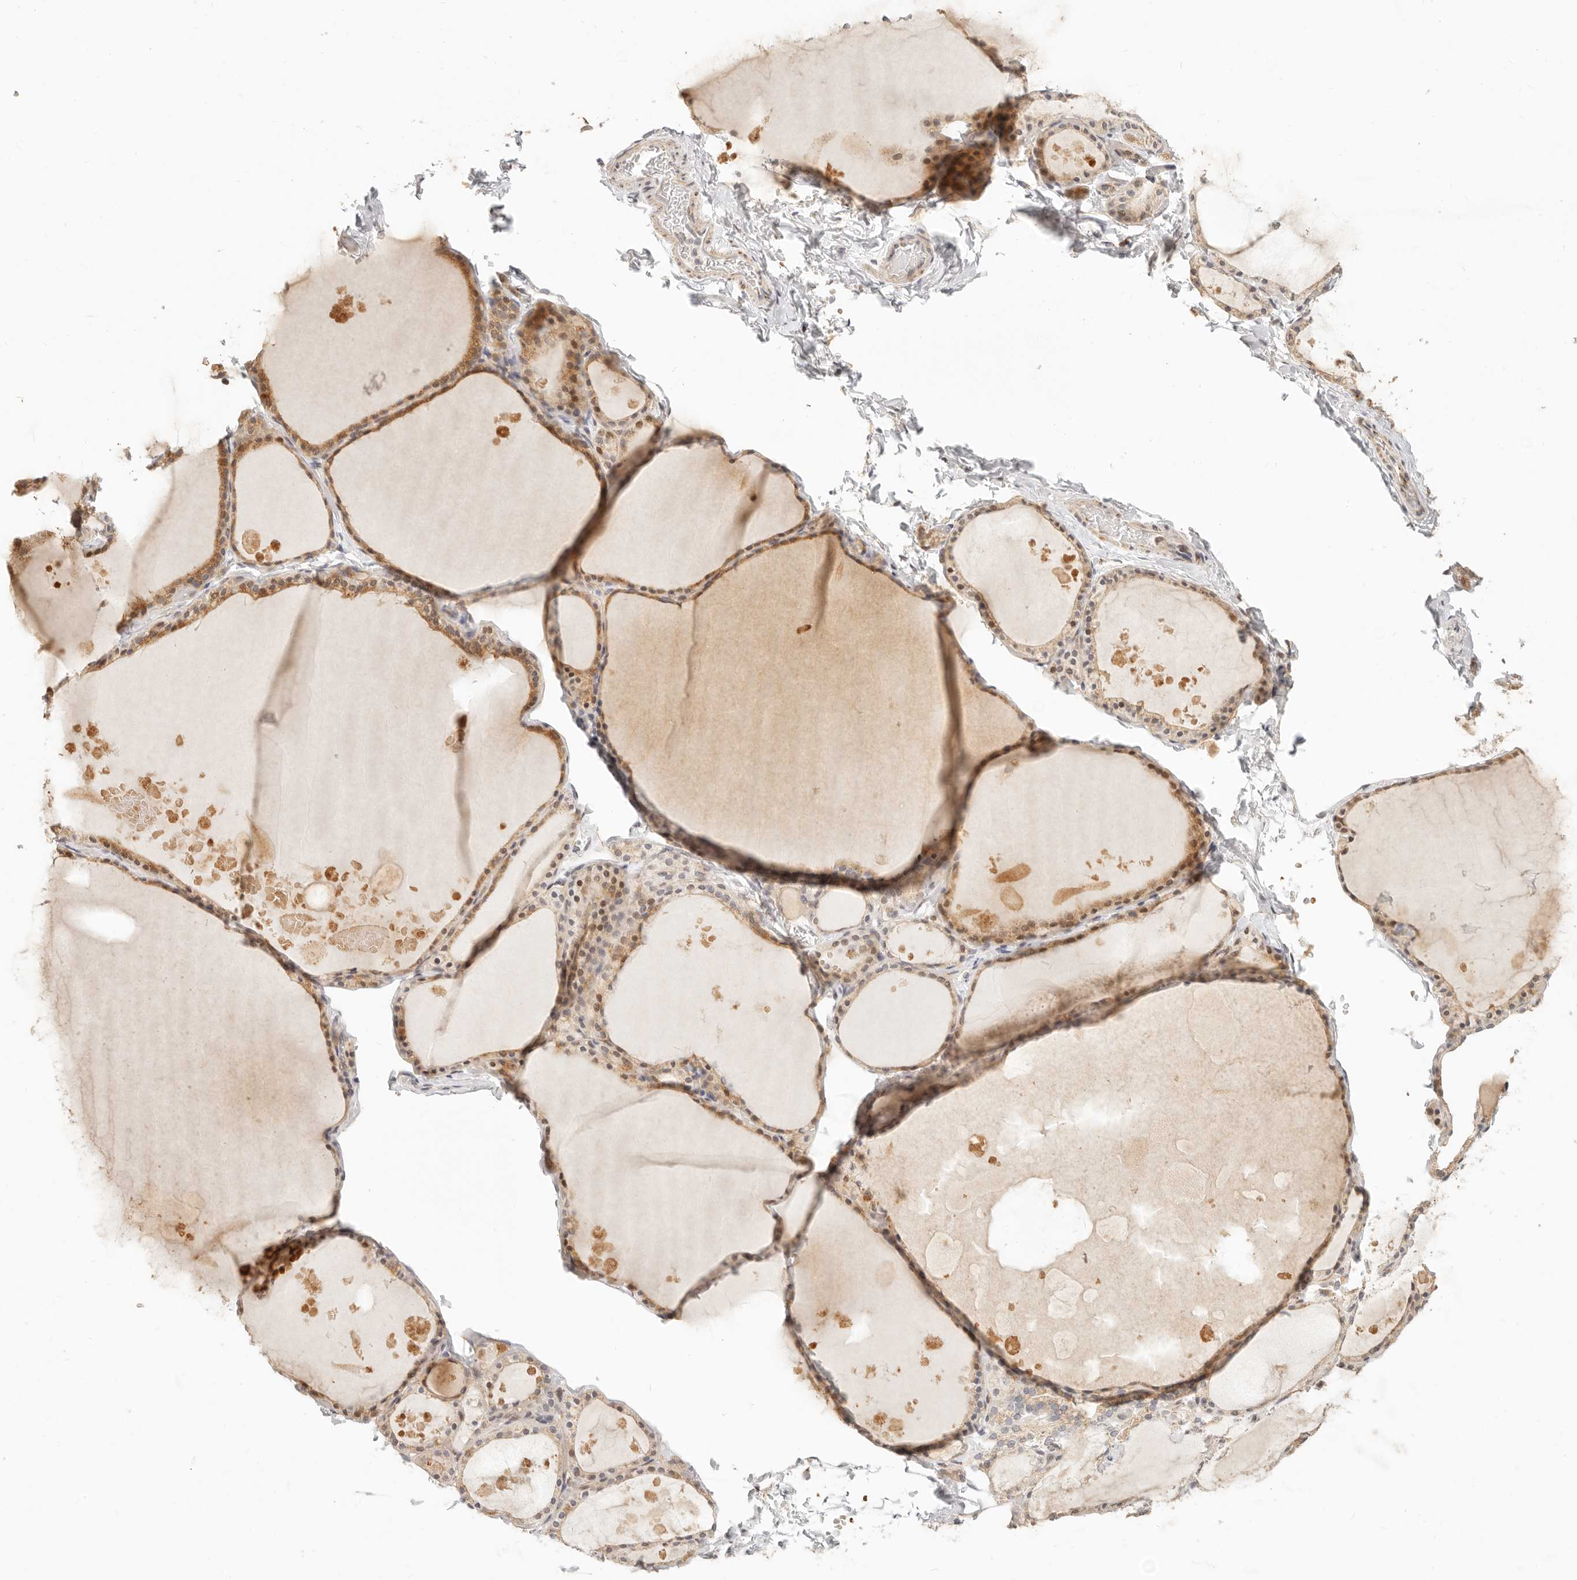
{"staining": {"intensity": "moderate", "quantity": ">75%", "location": "cytoplasmic/membranous,nuclear"}, "tissue": "thyroid gland", "cell_type": "Glandular cells", "image_type": "normal", "snomed": [{"axis": "morphology", "description": "Normal tissue, NOS"}, {"axis": "topography", "description": "Thyroid gland"}], "caption": "Protein analysis of normal thyroid gland reveals moderate cytoplasmic/membranous,nuclear staining in approximately >75% of glandular cells. Using DAB (brown) and hematoxylin (blue) stains, captured at high magnification using brightfield microscopy.", "gene": "FAM20B", "patient": {"sex": "male", "age": 56}}